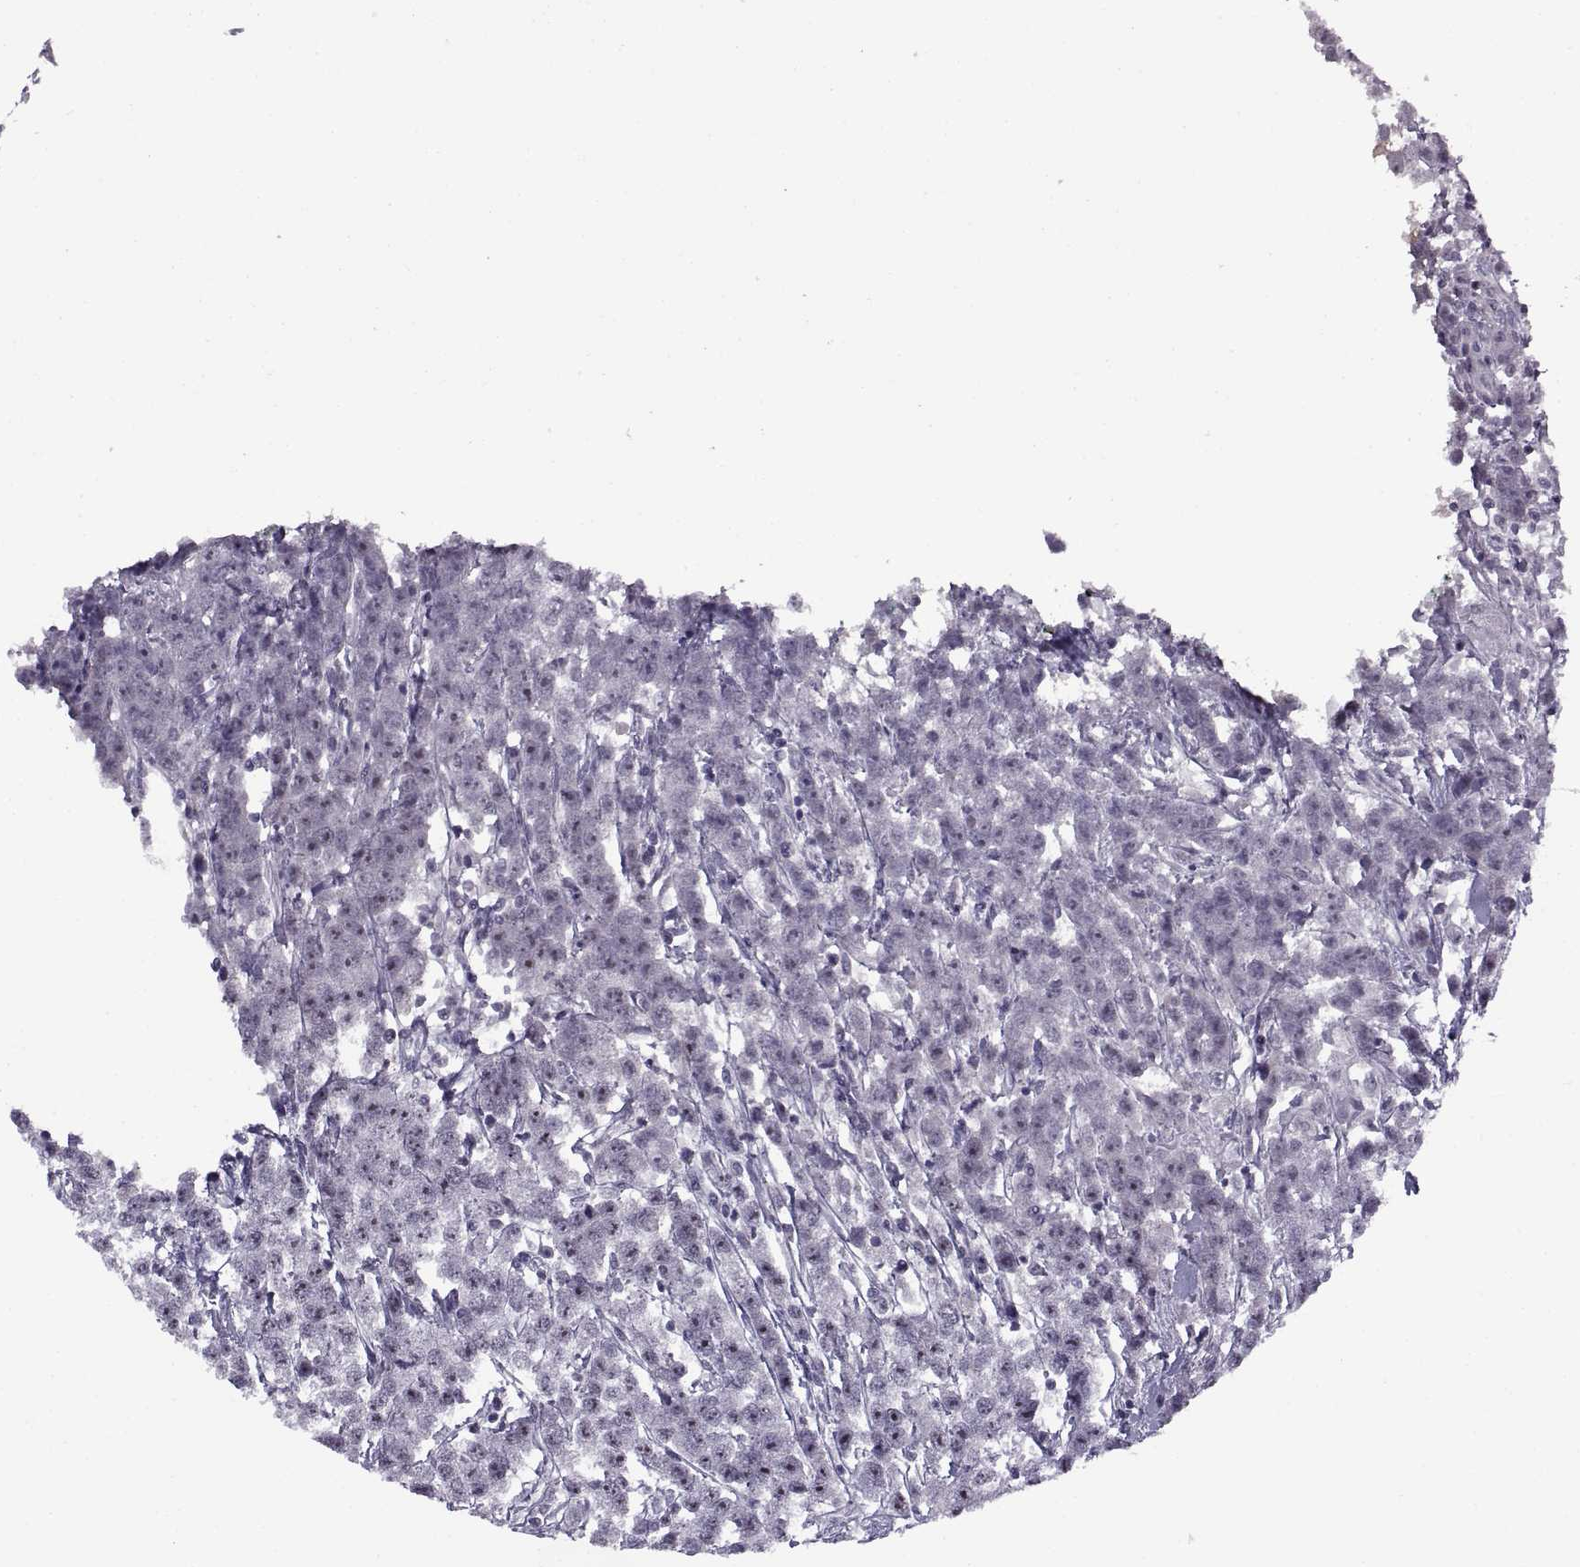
{"staining": {"intensity": "moderate", "quantity": "<25%", "location": "nuclear"}, "tissue": "testis cancer", "cell_type": "Tumor cells", "image_type": "cancer", "snomed": [{"axis": "morphology", "description": "Seminoma, NOS"}, {"axis": "topography", "description": "Testis"}], "caption": "This photomicrograph displays immunohistochemistry (IHC) staining of human testis cancer (seminoma), with low moderate nuclear expression in about <25% of tumor cells.", "gene": "ASIC2", "patient": {"sex": "male", "age": 59}}